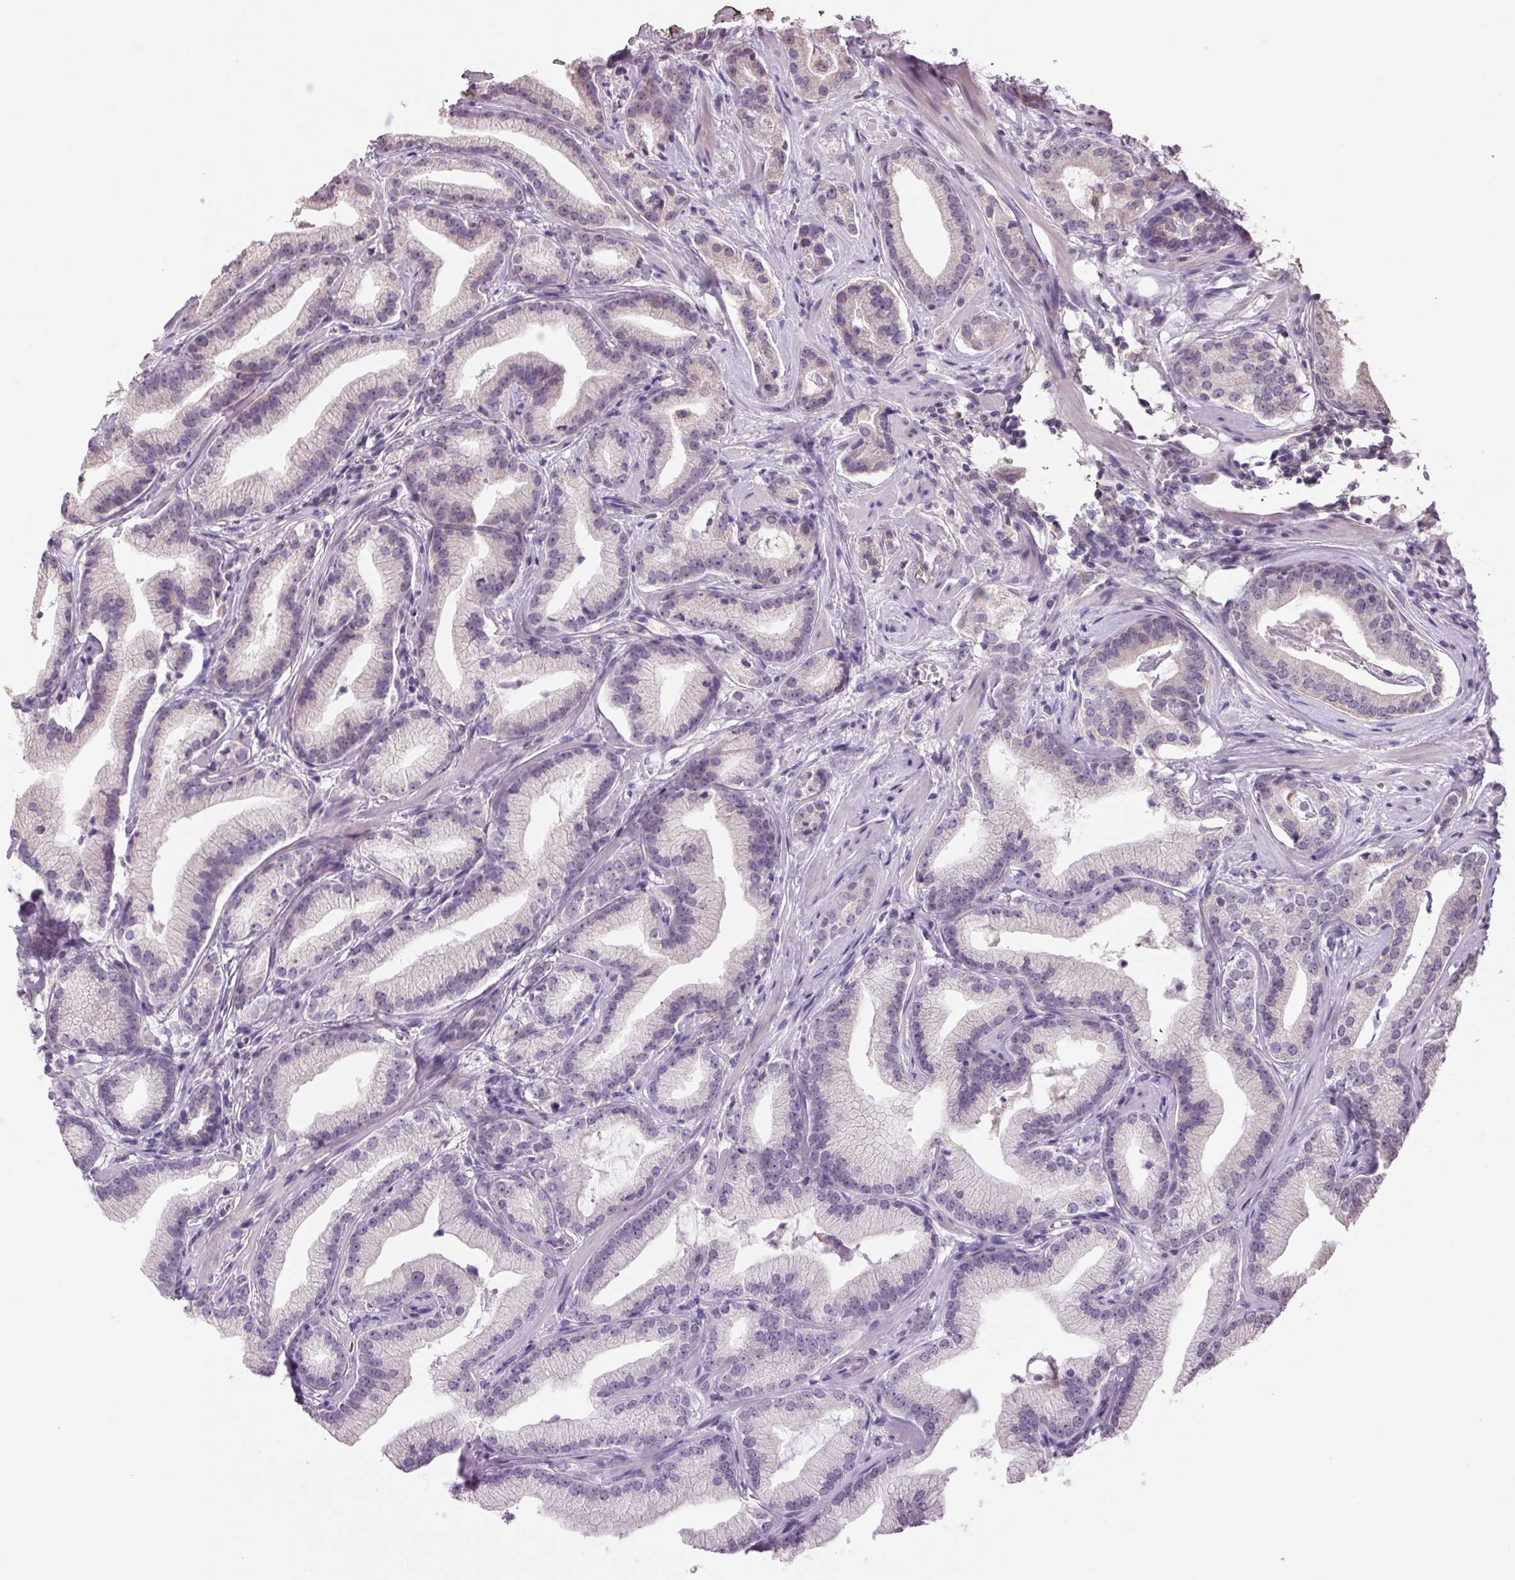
{"staining": {"intensity": "negative", "quantity": "none", "location": "none"}, "tissue": "prostate cancer", "cell_type": "Tumor cells", "image_type": "cancer", "snomed": [{"axis": "morphology", "description": "Adenocarcinoma, Low grade"}, {"axis": "topography", "description": "Prostate"}], "caption": "This is an immunohistochemistry photomicrograph of prostate low-grade adenocarcinoma. There is no positivity in tumor cells.", "gene": "VWA3B", "patient": {"sex": "male", "age": 62}}